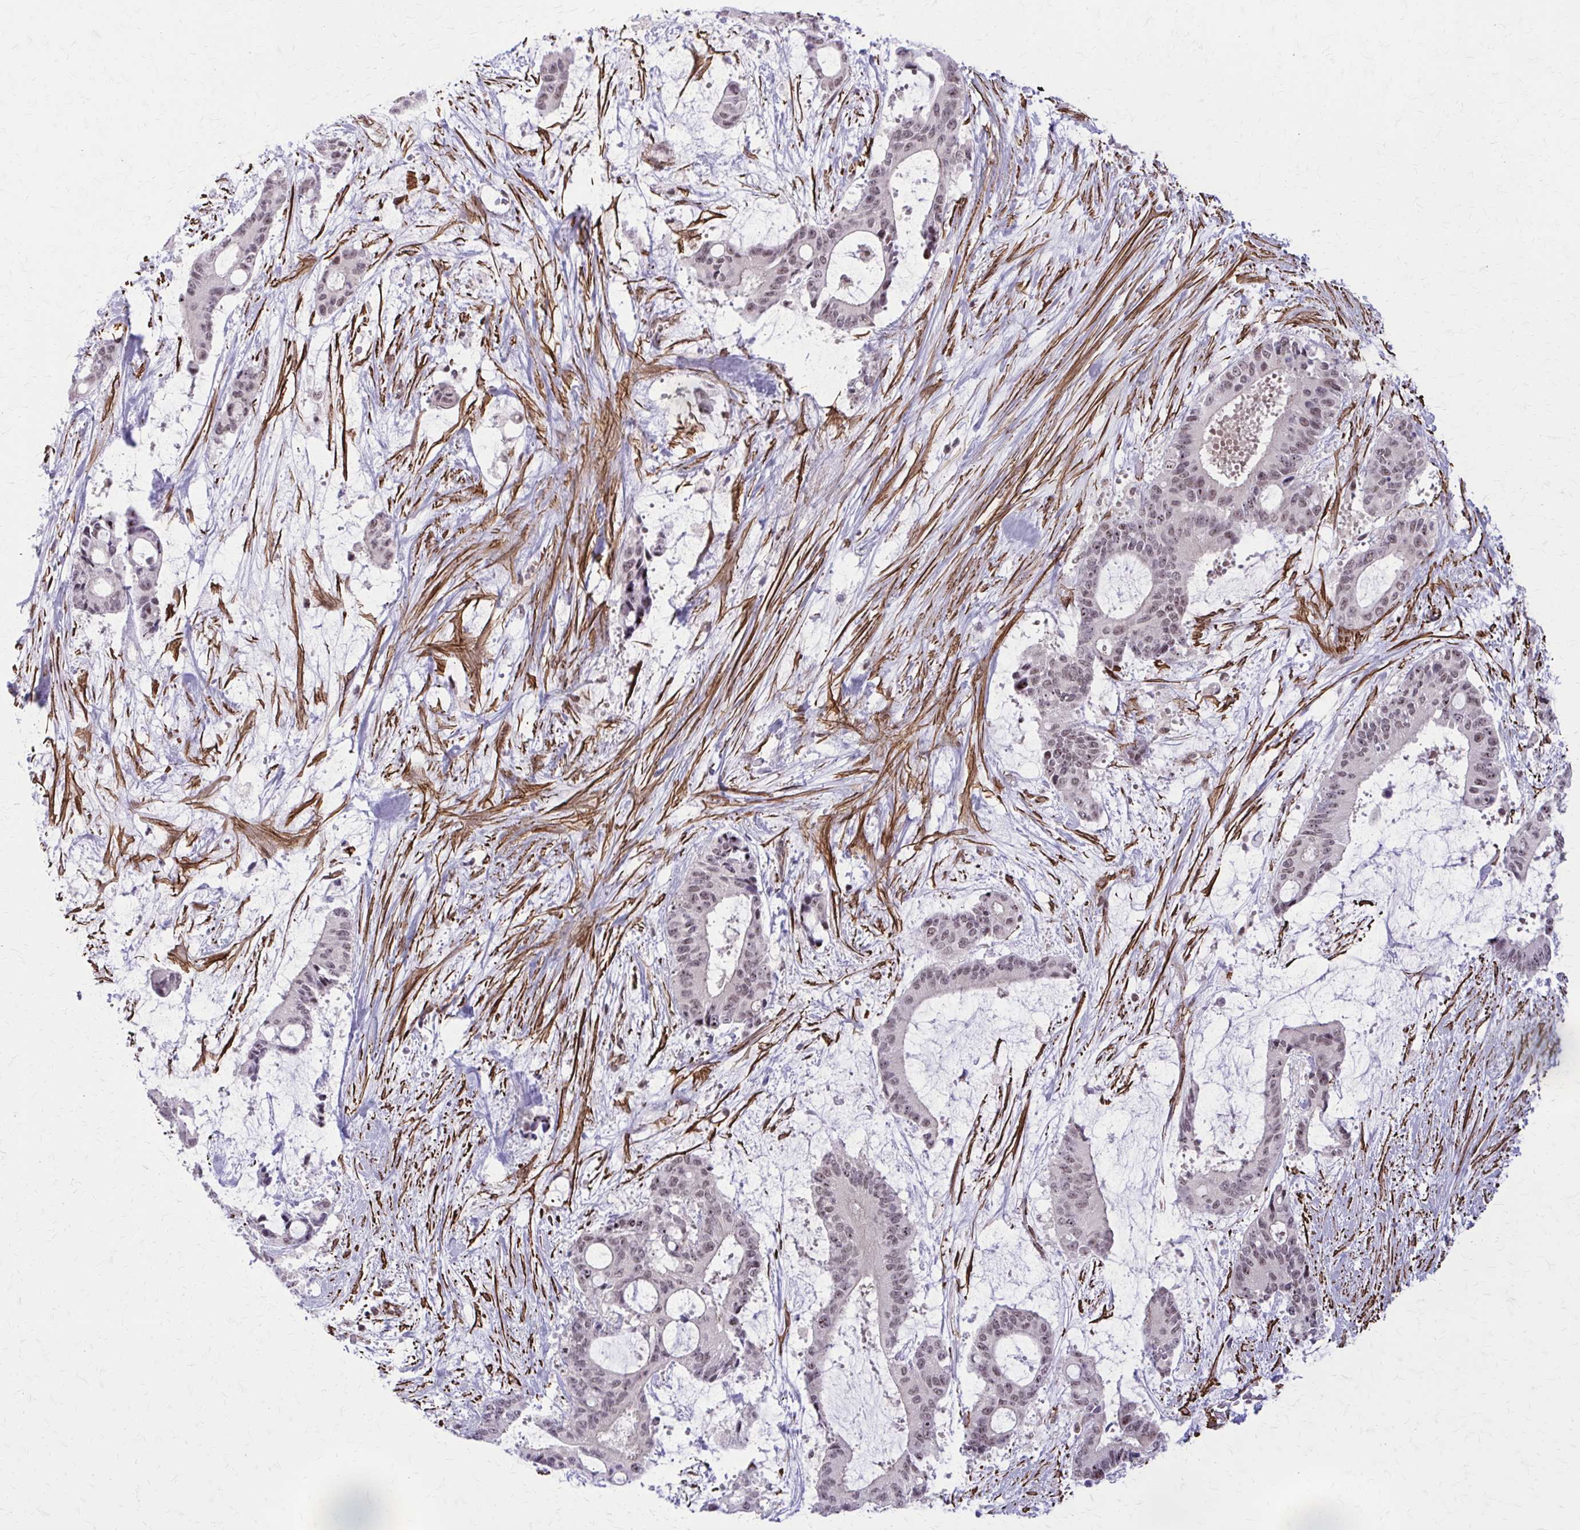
{"staining": {"intensity": "weak", "quantity": "25%-75%", "location": "nuclear"}, "tissue": "liver cancer", "cell_type": "Tumor cells", "image_type": "cancer", "snomed": [{"axis": "morphology", "description": "Normal tissue, NOS"}, {"axis": "morphology", "description": "Cholangiocarcinoma"}, {"axis": "topography", "description": "Liver"}, {"axis": "topography", "description": "Peripheral nerve tissue"}], "caption": "Brown immunohistochemical staining in liver cancer reveals weak nuclear staining in about 25%-75% of tumor cells.", "gene": "NRBF2", "patient": {"sex": "female", "age": 73}}